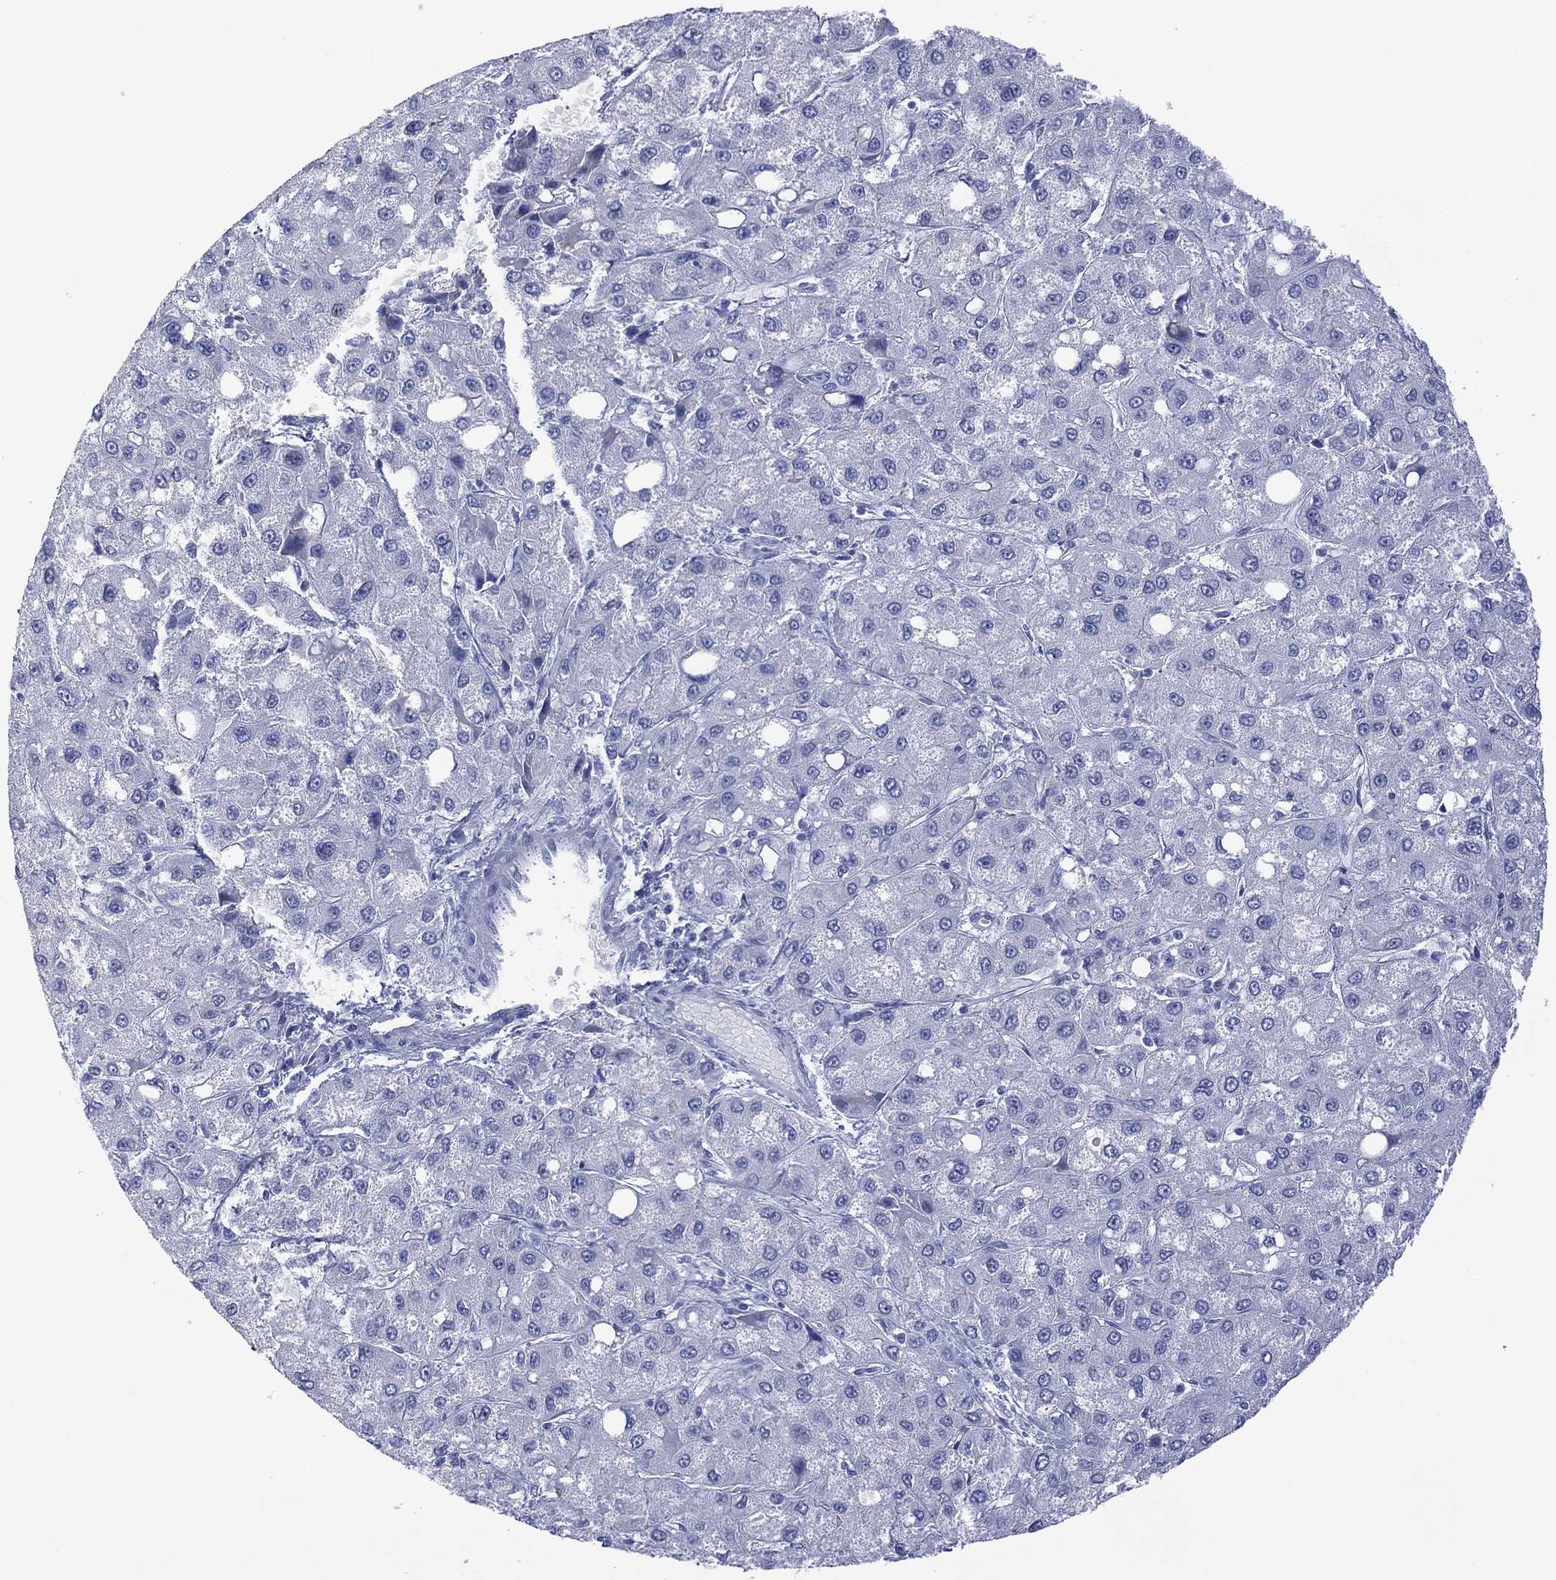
{"staining": {"intensity": "negative", "quantity": "none", "location": "none"}, "tissue": "liver cancer", "cell_type": "Tumor cells", "image_type": "cancer", "snomed": [{"axis": "morphology", "description": "Carcinoma, Hepatocellular, NOS"}, {"axis": "topography", "description": "Liver"}], "caption": "IHC micrograph of human hepatocellular carcinoma (liver) stained for a protein (brown), which demonstrates no expression in tumor cells.", "gene": "DSG1", "patient": {"sex": "male", "age": 73}}